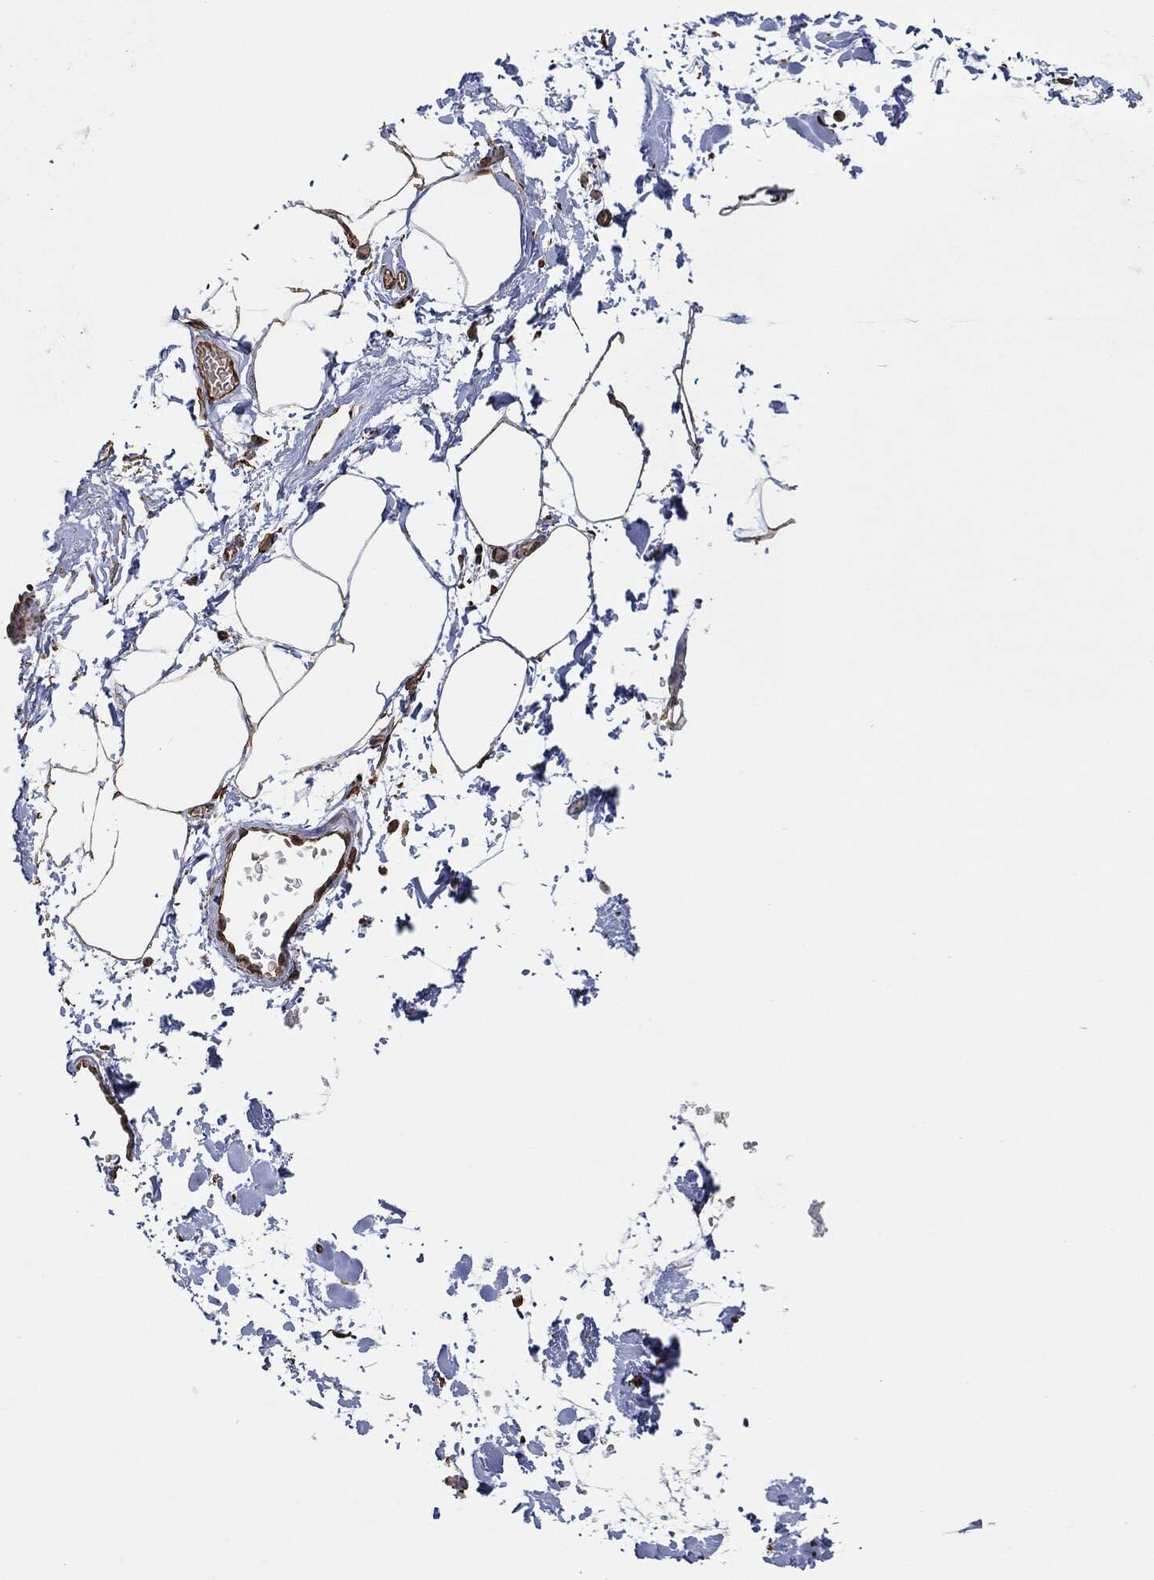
{"staining": {"intensity": "strong", "quantity": ">75%", "location": "cytoplasmic/membranous"}, "tissue": "adipose tissue", "cell_type": "Adipocytes", "image_type": "normal", "snomed": [{"axis": "morphology", "description": "Normal tissue, NOS"}, {"axis": "topography", "description": "Soft tissue"}, {"axis": "topography", "description": "Adipose tissue"}, {"axis": "topography", "description": "Vascular tissue"}, {"axis": "topography", "description": "Peripheral nerve tissue"}], "caption": "Immunohistochemical staining of unremarkable adipose tissue demonstrates >75% levels of strong cytoplasmic/membranous protein positivity in approximately >75% of adipocytes. (DAB IHC, brown staining for protein, blue staining for nuclei).", "gene": "TP53RK", "patient": {"sex": "male", "age": 68}}